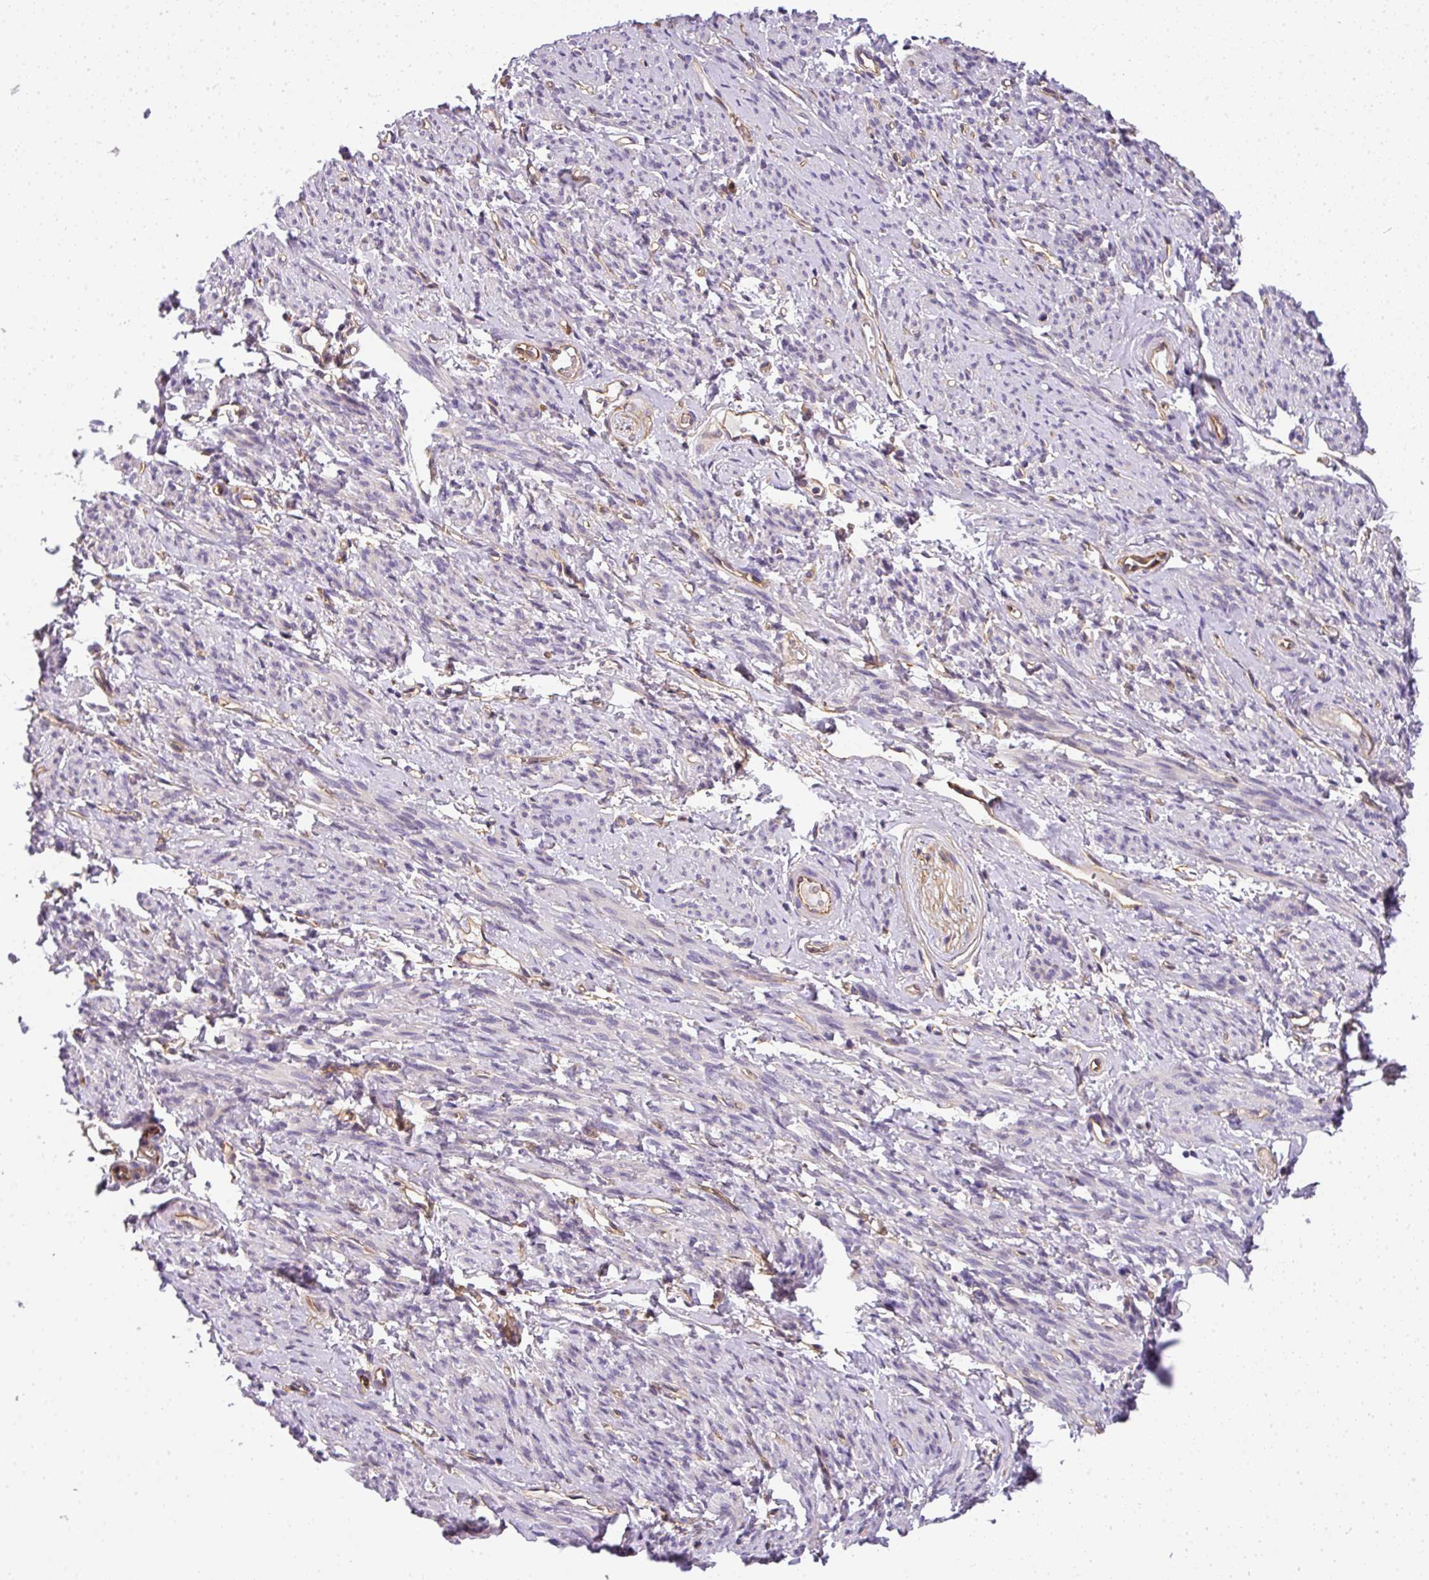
{"staining": {"intensity": "negative", "quantity": "none", "location": "none"}, "tissue": "smooth muscle", "cell_type": "Smooth muscle cells", "image_type": "normal", "snomed": [{"axis": "morphology", "description": "Normal tissue, NOS"}, {"axis": "topography", "description": "Smooth muscle"}], "caption": "DAB immunohistochemical staining of benign smooth muscle shows no significant expression in smooth muscle cells.", "gene": "OR11H4", "patient": {"sex": "female", "age": 65}}